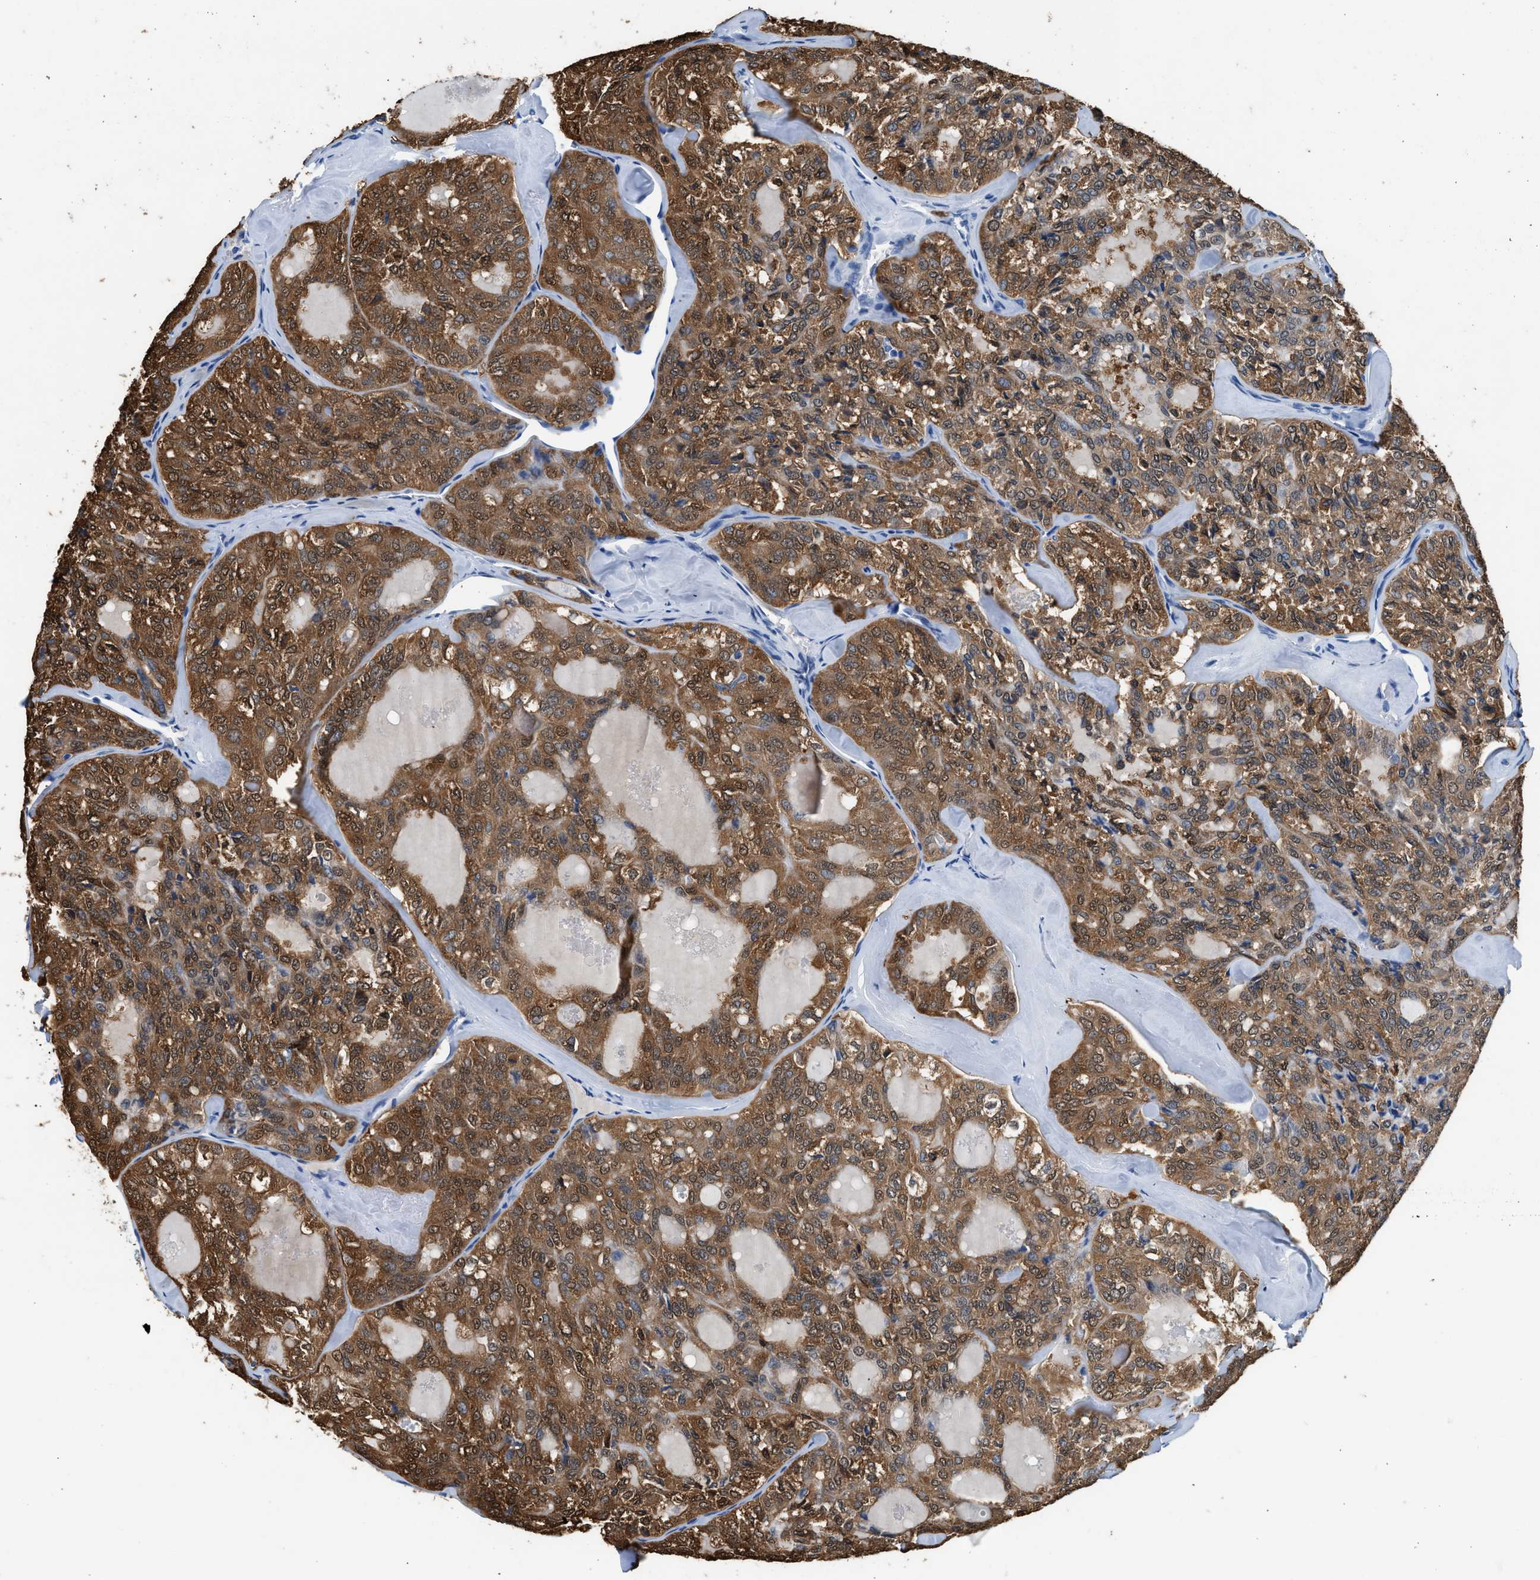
{"staining": {"intensity": "moderate", "quantity": ">75%", "location": "cytoplasmic/membranous,nuclear"}, "tissue": "thyroid cancer", "cell_type": "Tumor cells", "image_type": "cancer", "snomed": [{"axis": "morphology", "description": "Follicular adenoma carcinoma, NOS"}, {"axis": "topography", "description": "Thyroid gland"}], "caption": "Protein staining of follicular adenoma carcinoma (thyroid) tissue displays moderate cytoplasmic/membranous and nuclear expression in about >75% of tumor cells.", "gene": "FADS6", "patient": {"sex": "male", "age": 75}}